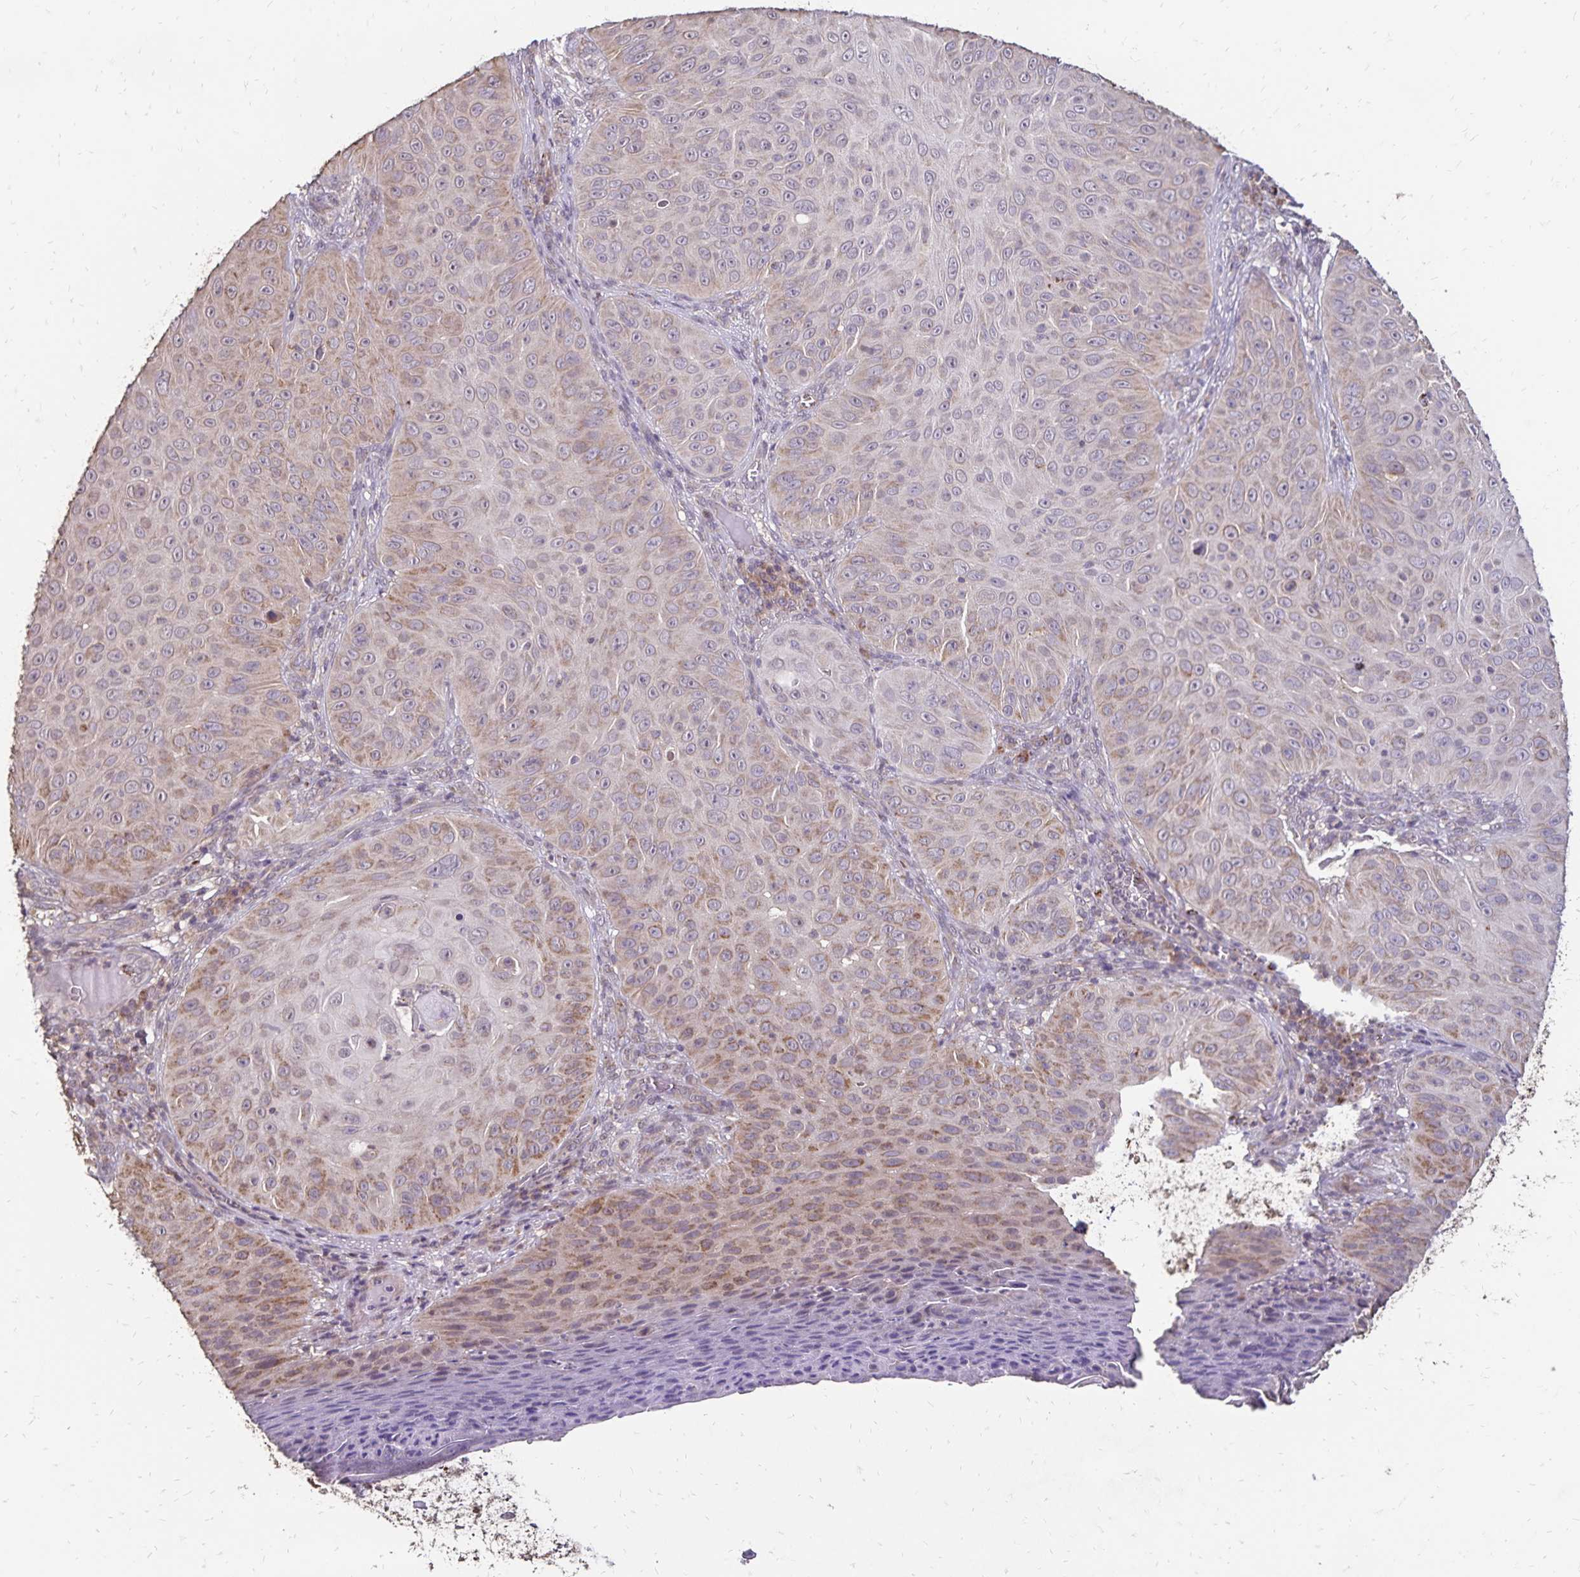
{"staining": {"intensity": "moderate", "quantity": "<25%", "location": "cytoplasmic/membranous"}, "tissue": "skin cancer", "cell_type": "Tumor cells", "image_type": "cancer", "snomed": [{"axis": "morphology", "description": "Squamous cell carcinoma, NOS"}, {"axis": "topography", "description": "Skin"}], "caption": "Moderate cytoplasmic/membranous expression for a protein is identified in about <25% of tumor cells of skin cancer (squamous cell carcinoma) using immunohistochemistry (IHC).", "gene": "EMC10", "patient": {"sex": "male", "age": 82}}